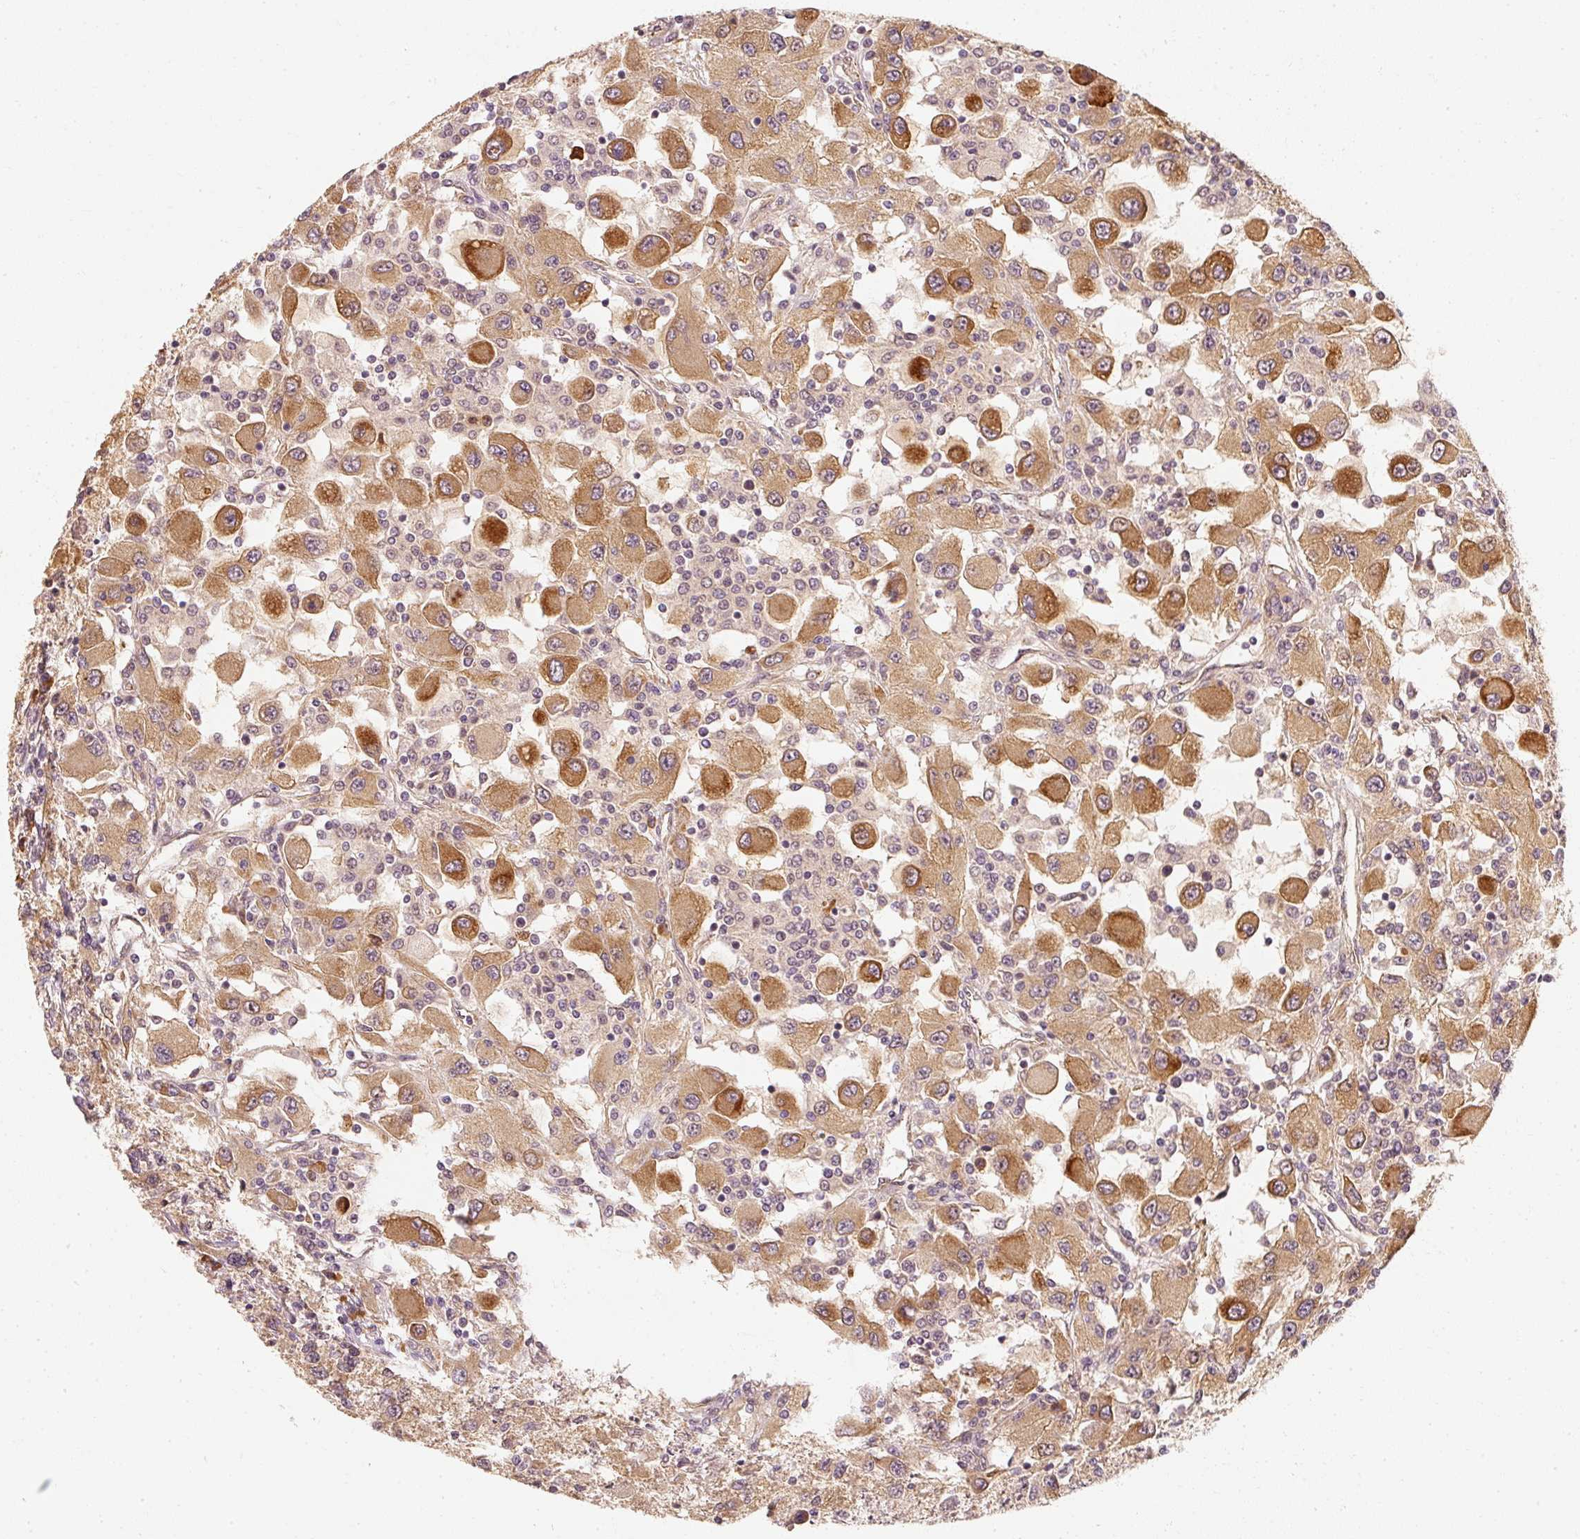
{"staining": {"intensity": "strong", "quantity": "25%-75%", "location": "cytoplasmic/membranous"}, "tissue": "renal cancer", "cell_type": "Tumor cells", "image_type": "cancer", "snomed": [{"axis": "morphology", "description": "Adenocarcinoma, NOS"}, {"axis": "topography", "description": "Kidney"}], "caption": "Immunohistochemical staining of human renal cancer (adenocarcinoma) reveals high levels of strong cytoplasmic/membranous positivity in approximately 25%-75% of tumor cells.", "gene": "EEF1A2", "patient": {"sex": "female", "age": 67}}